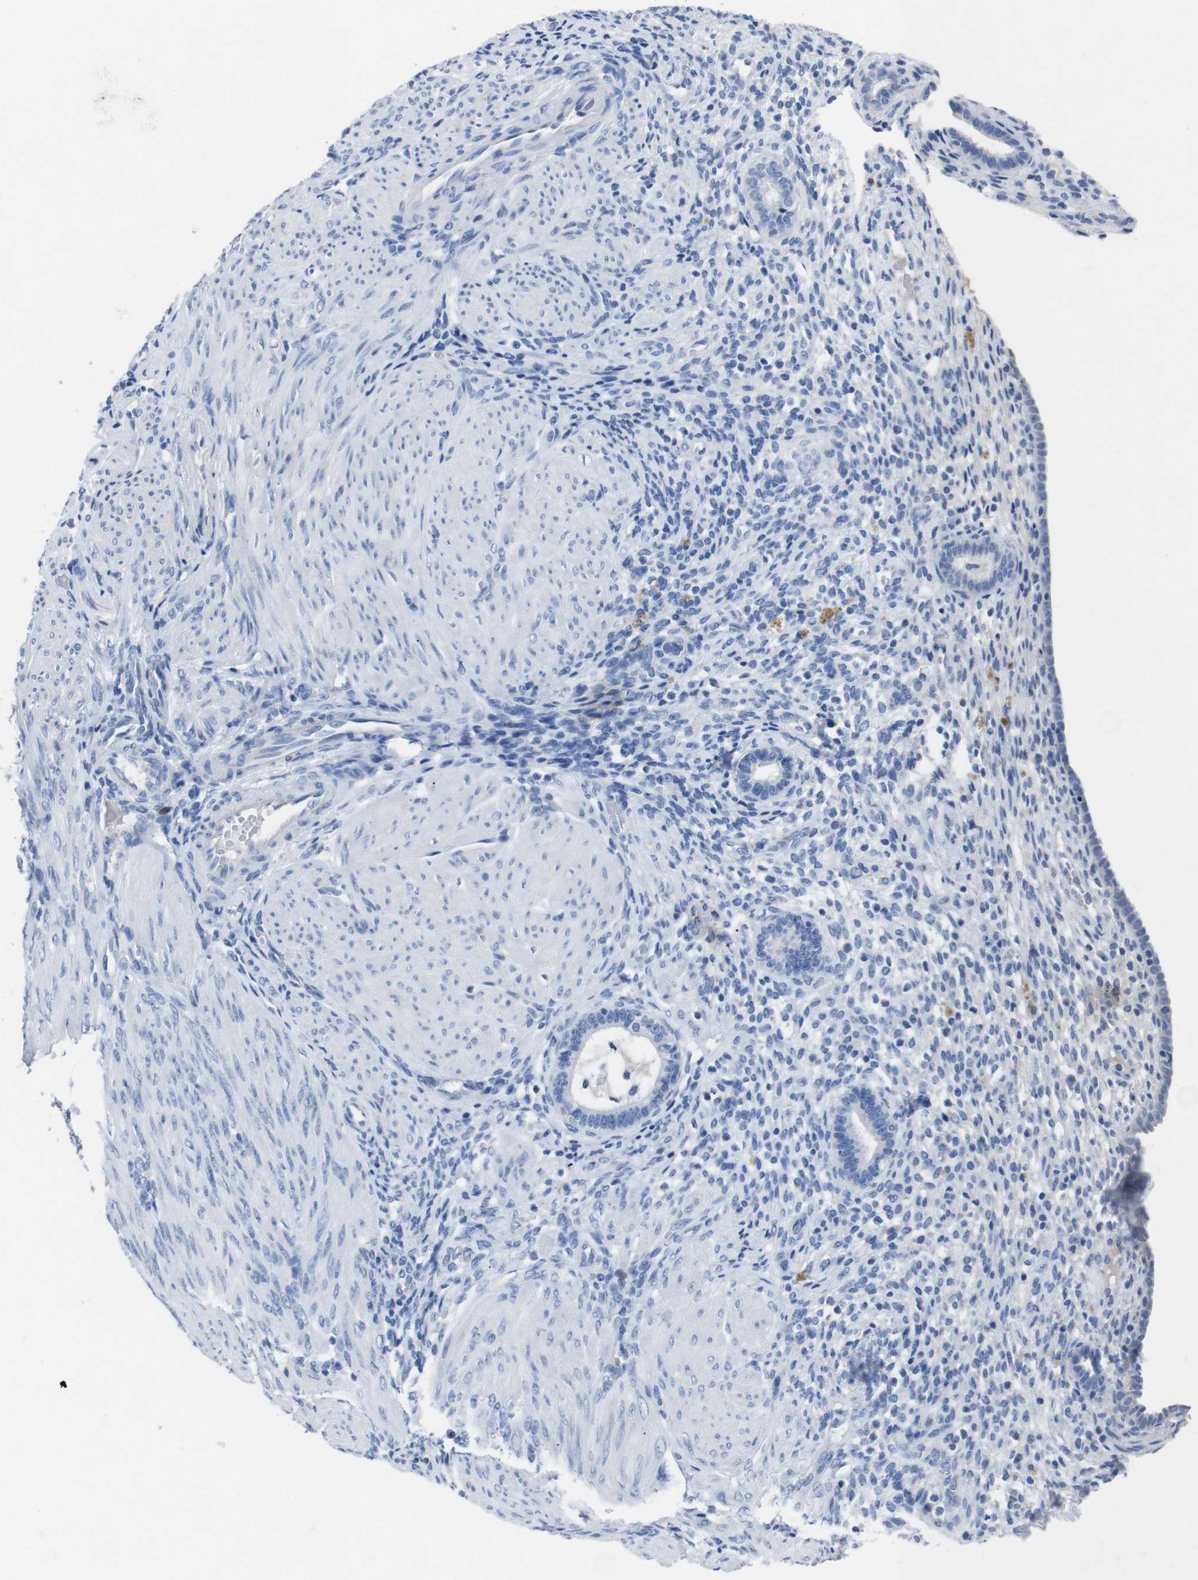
{"staining": {"intensity": "negative", "quantity": "none", "location": "none"}, "tissue": "endometrium", "cell_type": "Cells in endometrial stroma", "image_type": "normal", "snomed": [{"axis": "morphology", "description": "Normal tissue, NOS"}, {"axis": "topography", "description": "Endometrium"}], "caption": "Immunohistochemistry micrograph of benign human endometrium stained for a protein (brown), which reveals no staining in cells in endometrial stroma.", "gene": "GJB2", "patient": {"sex": "female", "age": 72}}